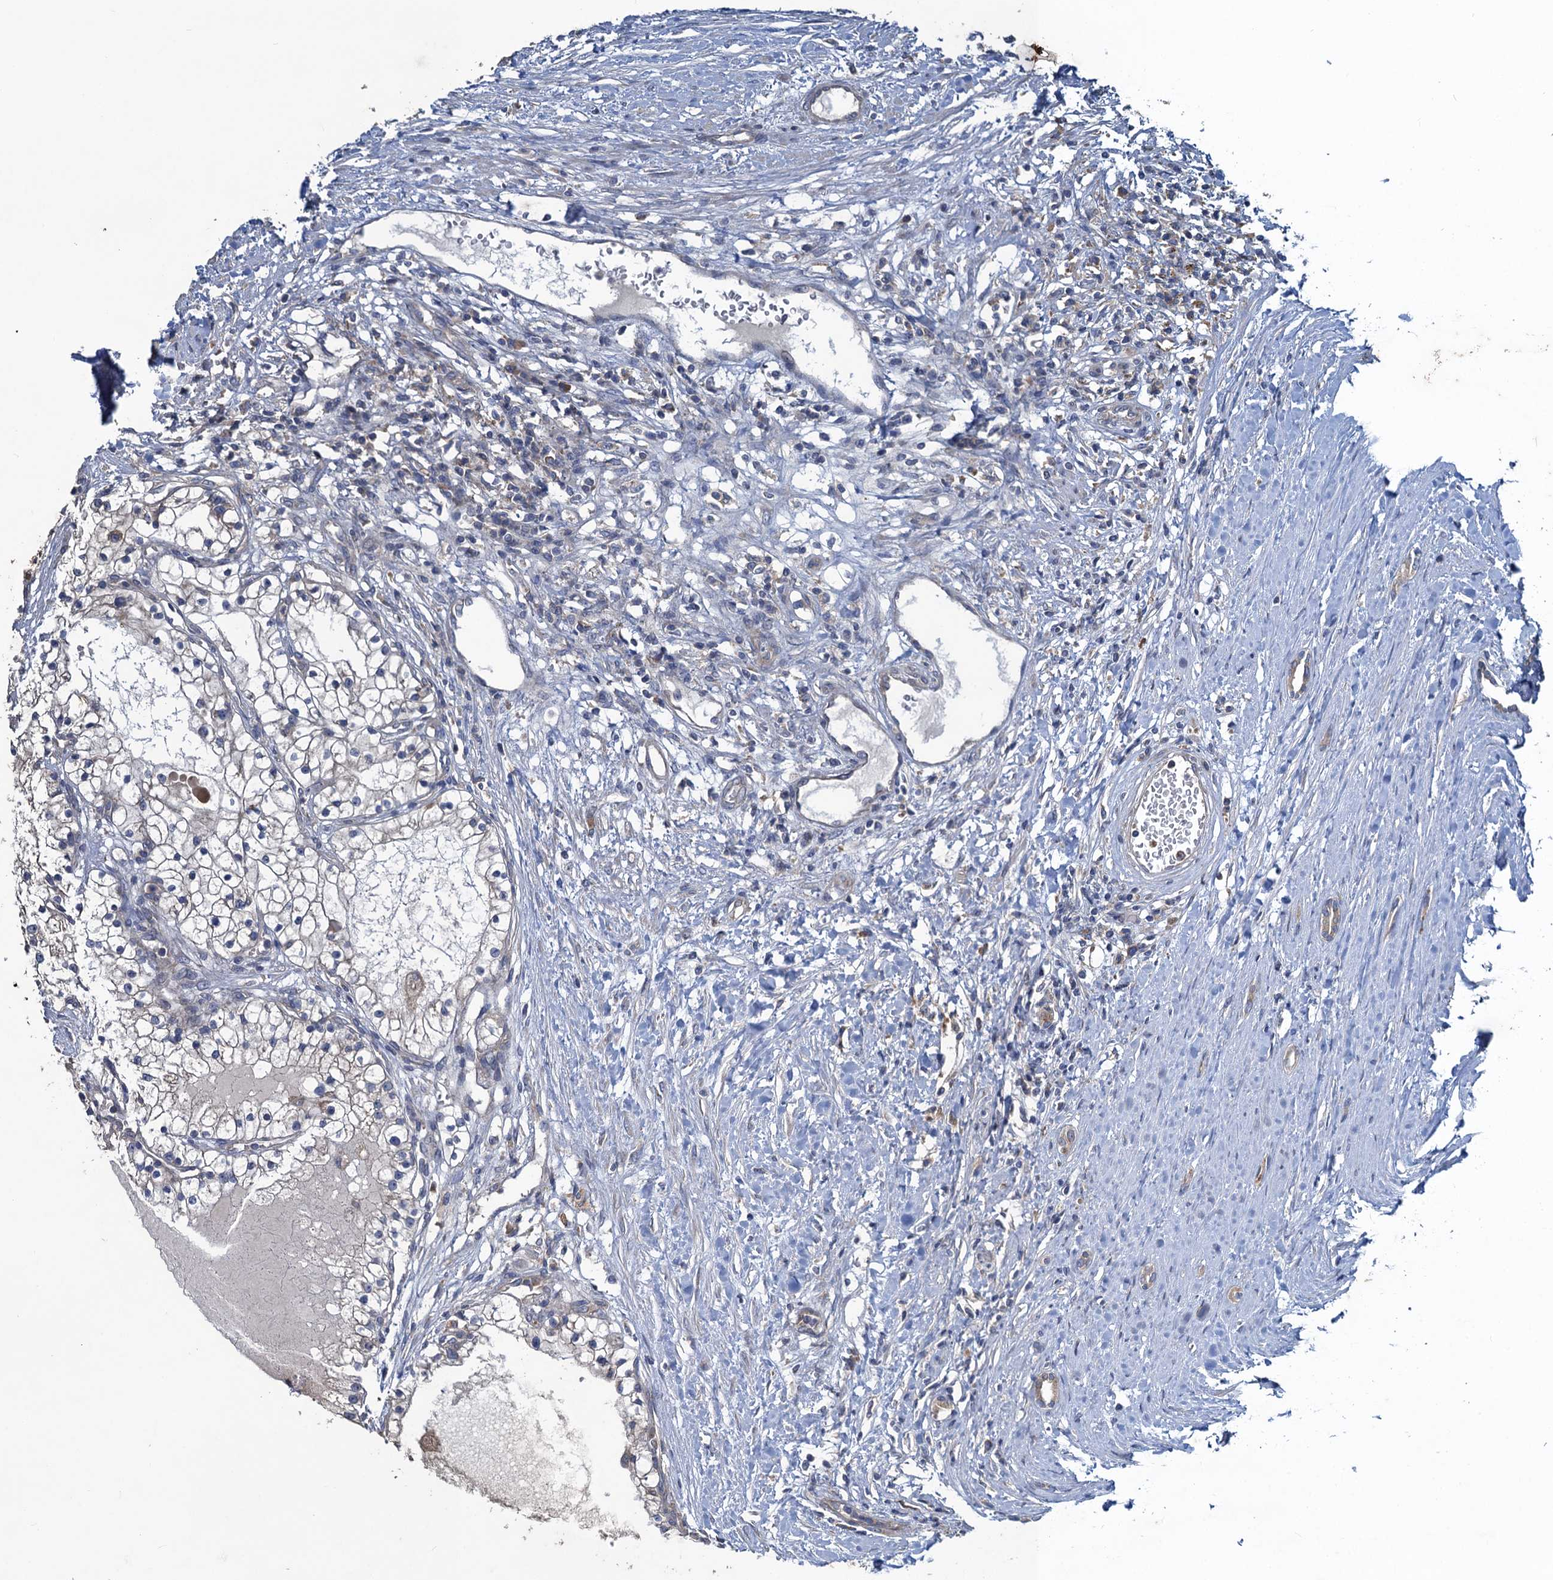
{"staining": {"intensity": "negative", "quantity": "none", "location": "none"}, "tissue": "renal cancer", "cell_type": "Tumor cells", "image_type": "cancer", "snomed": [{"axis": "morphology", "description": "Normal tissue, NOS"}, {"axis": "morphology", "description": "Adenocarcinoma, NOS"}, {"axis": "topography", "description": "Kidney"}], "caption": "Adenocarcinoma (renal) stained for a protein using immunohistochemistry (IHC) displays no positivity tumor cells.", "gene": "SNAP29", "patient": {"sex": "male", "age": 68}}